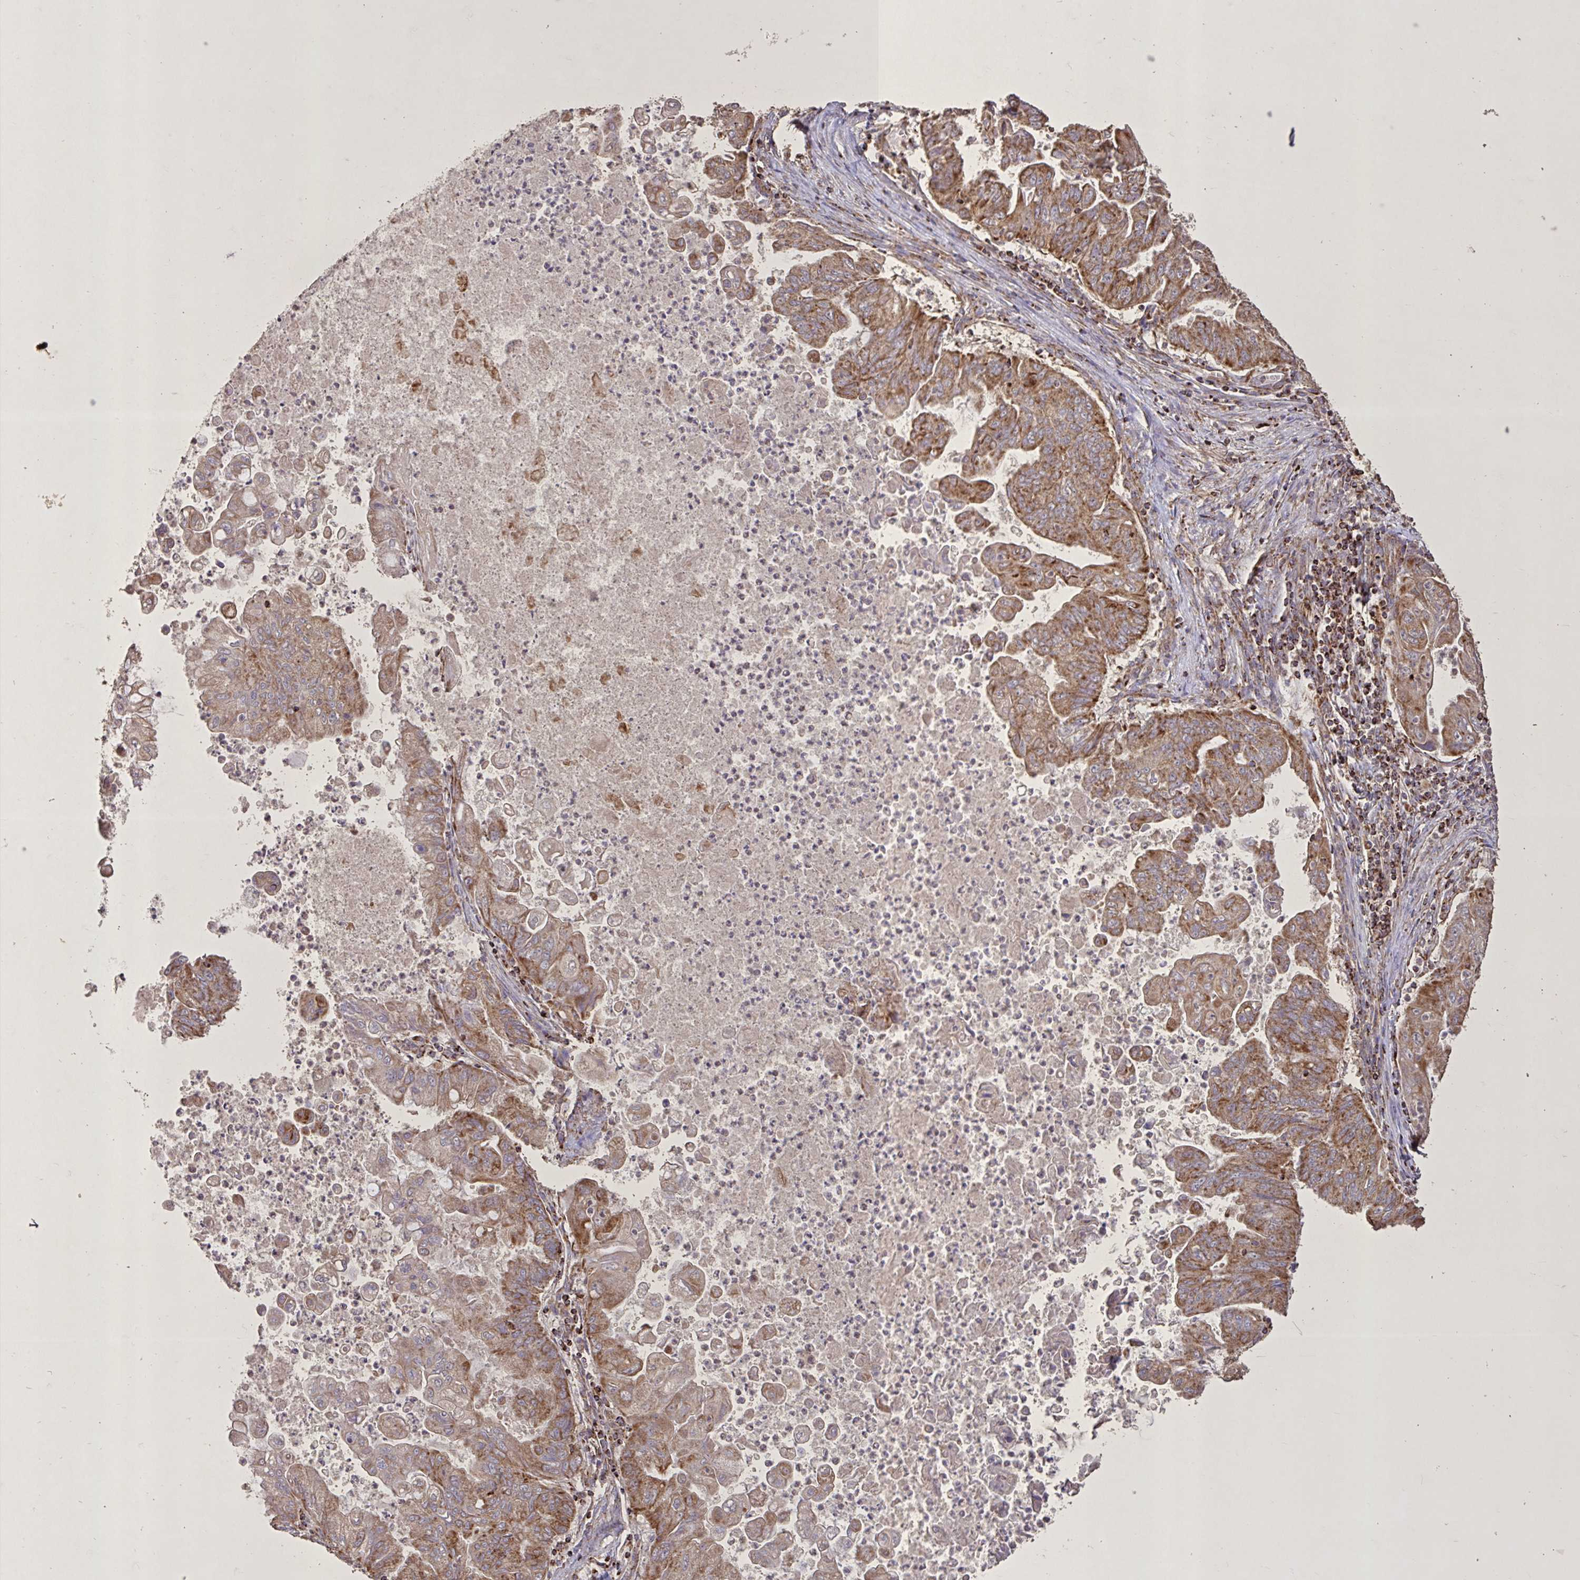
{"staining": {"intensity": "moderate", "quantity": ">75%", "location": "cytoplasmic/membranous"}, "tissue": "stomach cancer", "cell_type": "Tumor cells", "image_type": "cancer", "snomed": [{"axis": "morphology", "description": "Adenocarcinoma, NOS"}, {"axis": "topography", "description": "Stomach, upper"}], "caption": "Human stomach cancer stained for a protein (brown) exhibits moderate cytoplasmic/membranous positive expression in about >75% of tumor cells.", "gene": "AGK", "patient": {"sex": "male", "age": 80}}